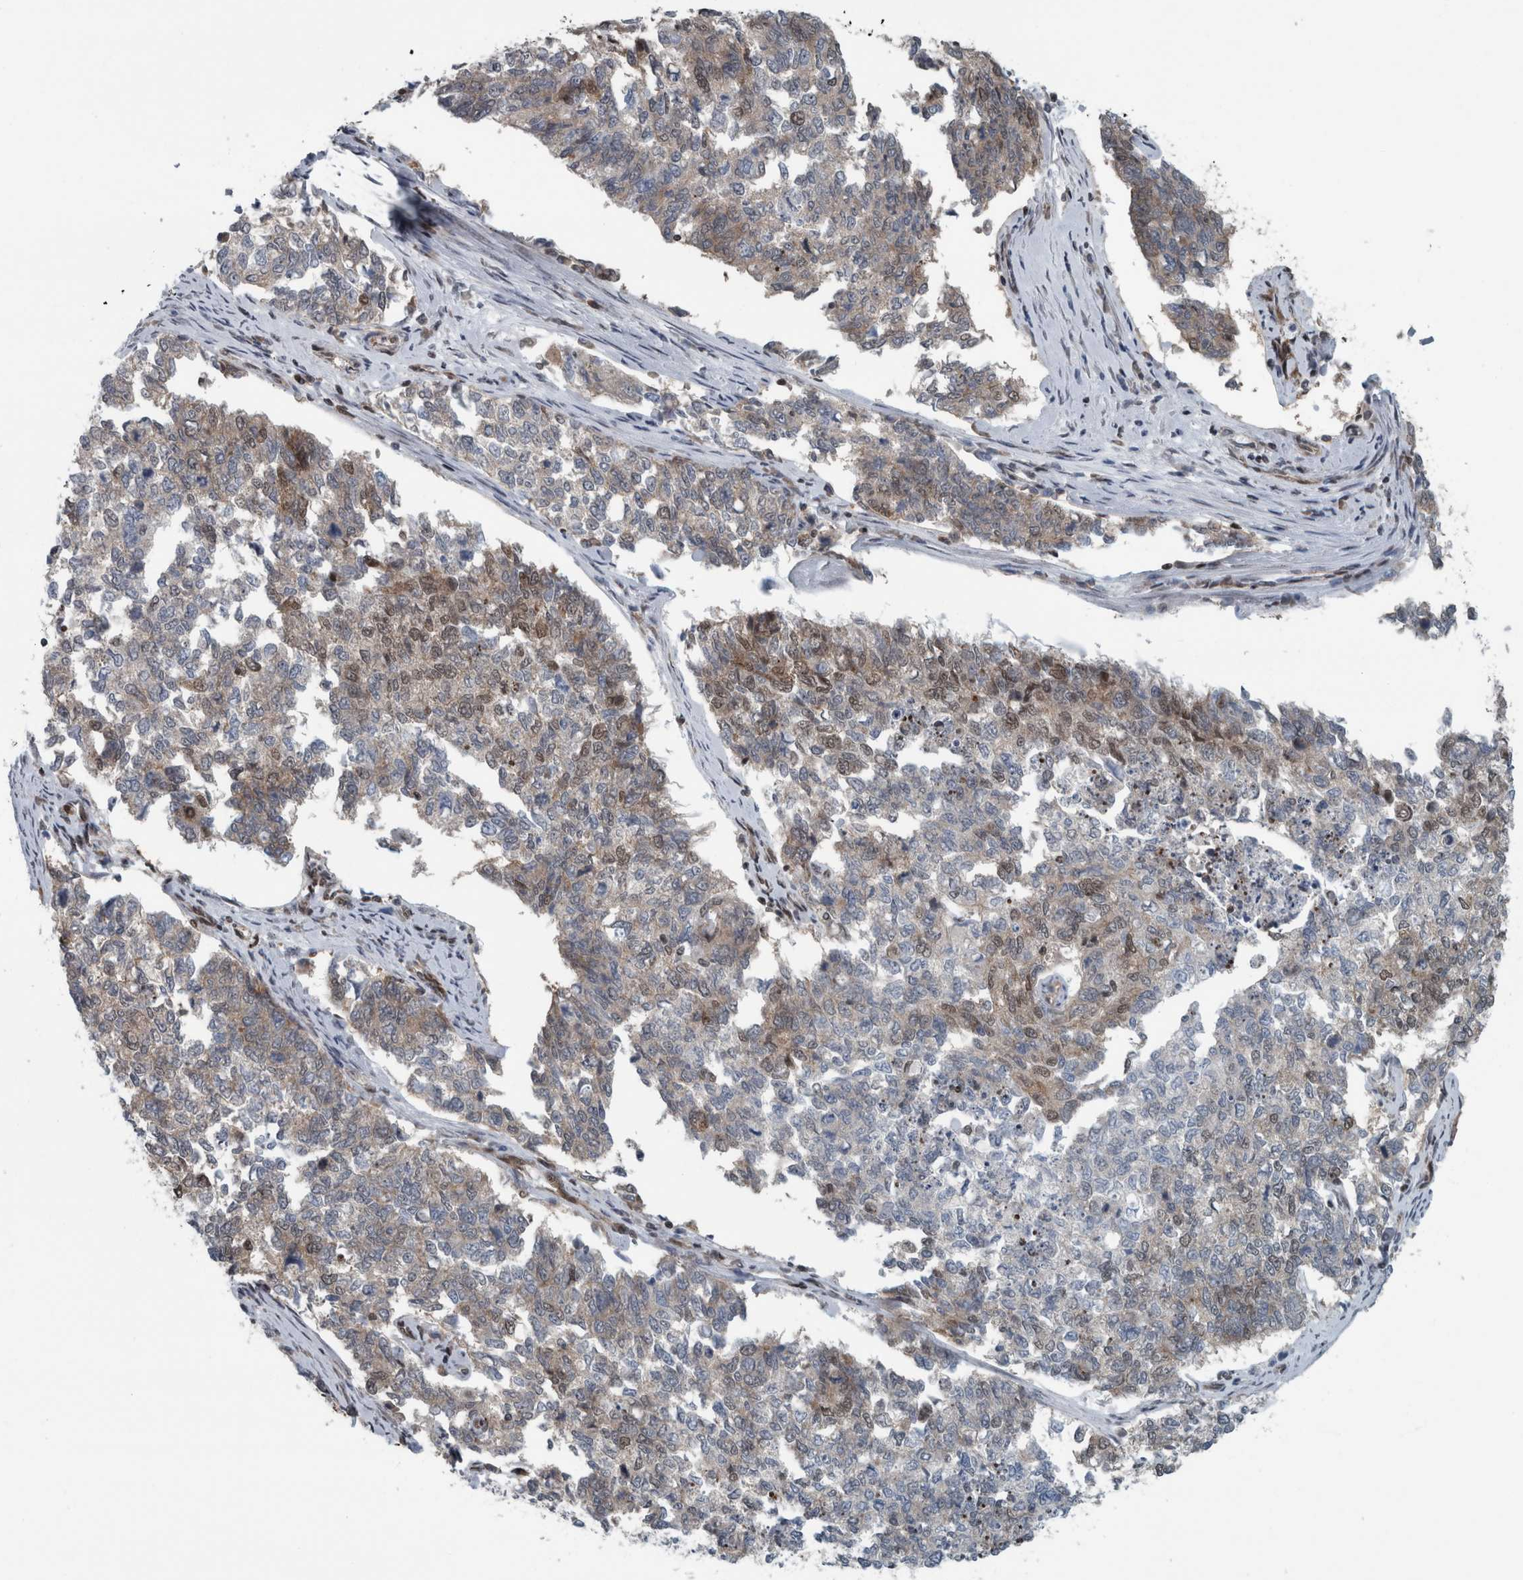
{"staining": {"intensity": "weak", "quantity": "<25%", "location": "cytoplasmic/membranous,nuclear"}, "tissue": "cervical cancer", "cell_type": "Tumor cells", "image_type": "cancer", "snomed": [{"axis": "morphology", "description": "Squamous cell carcinoma, NOS"}, {"axis": "topography", "description": "Cervix"}], "caption": "Immunohistochemical staining of human cervical cancer (squamous cell carcinoma) shows no significant staining in tumor cells. (Immunohistochemistry, brightfield microscopy, high magnification).", "gene": "DNMT3A", "patient": {"sex": "female", "age": 63}}